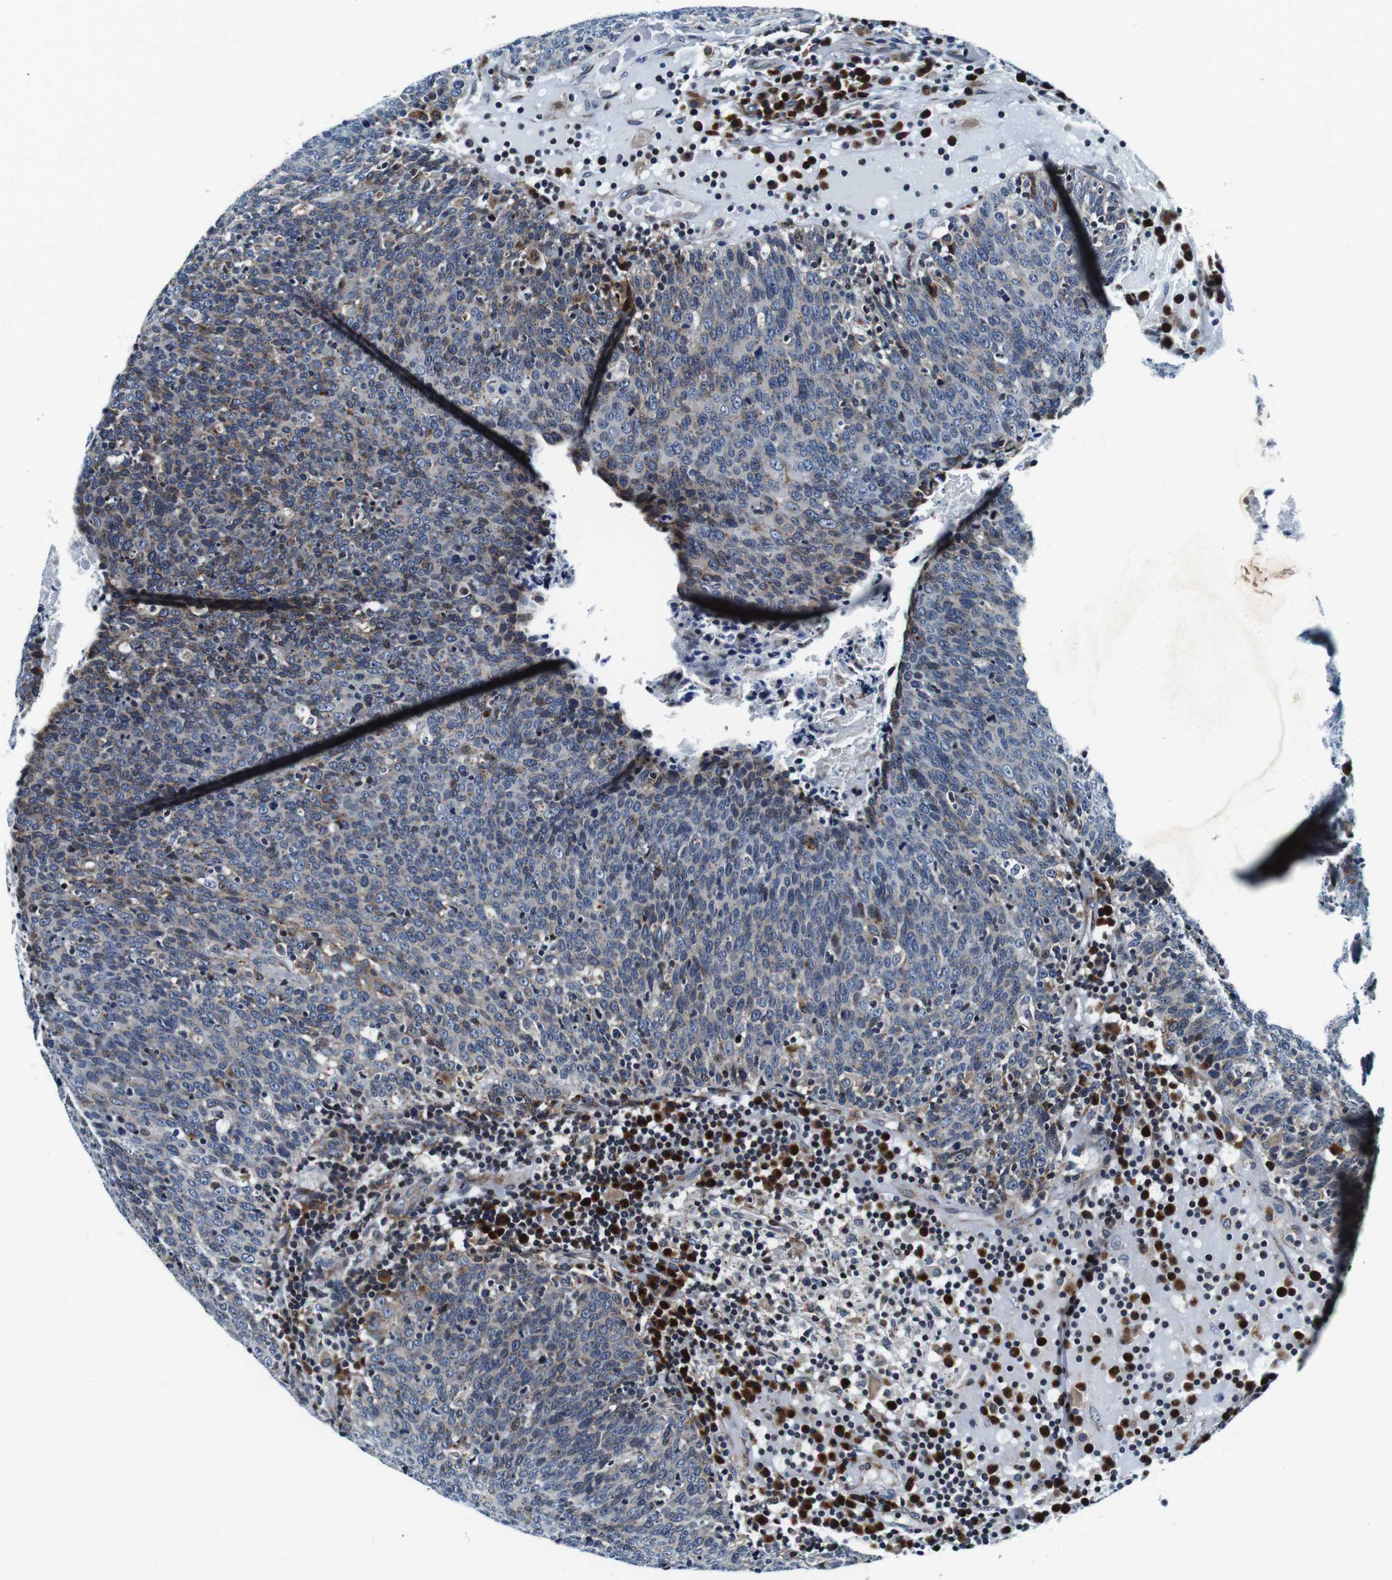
{"staining": {"intensity": "weak", "quantity": "<25%", "location": "cytoplasmic/membranous"}, "tissue": "head and neck cancer", "cell_type": "Tumor cells", "image_type": "cancer", "snomed": [{"axis": "morphology", "description": "Squamous cell carcinoma, NOS"}, {"axis": "morphology", "description": "Squamous cell carcinoma, metastatic, NOS"}, {"axis": "topography", "description": "Lymph node"}, {"axis": "topography", "description": "Head-Neck"}], "caption": "IHC image of neoplastic tissue: human head and neck metastatic squamous cell carcinoma stained with DAB (3,3'-diaminobenzidine) shows no significant protein positivity in tumor cells.", "gene": "FAR2", "patient": {"sex": "male", "age": 62}}